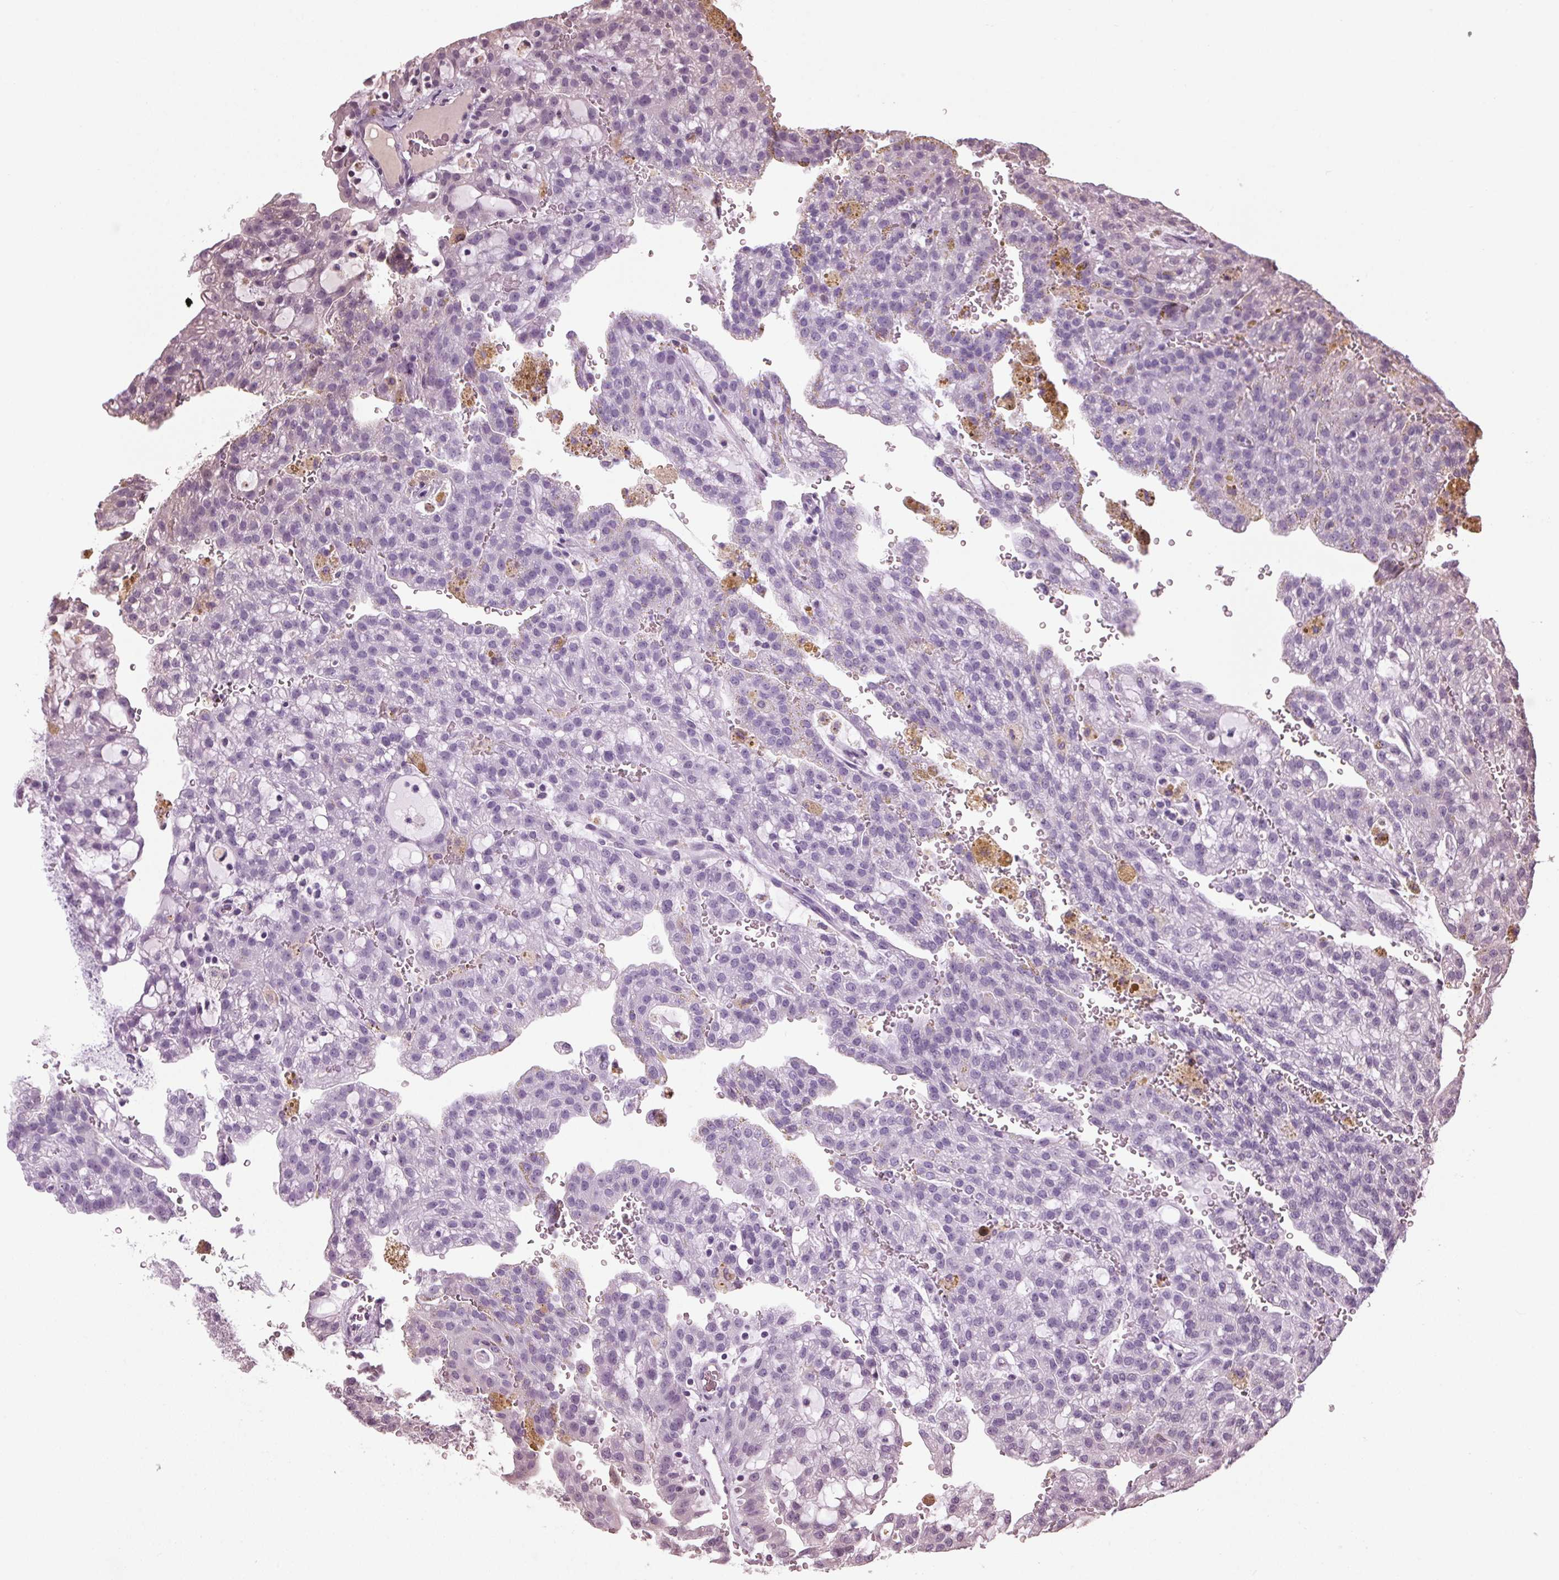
{"staining": {"intensity": "negative", "quantity": "none", "location": "none"}, "tissue": "renal cancer", "cell_type": "Tumor cells", "image_type": "cancer", "snomed": [{"axis": "morphology", "description": "Adenocarcinoma, NOS"}, {"axis": "topography", "description": "Kidney"}], "caption": "Immunohistochemistry histopathology image of human renal cancer (adenocarcinoma) stained for a protein (brown), which shows no positivity in tumor cells.", "gene": "DNAH12", "patient": {"sex": "male", "age": 63}}